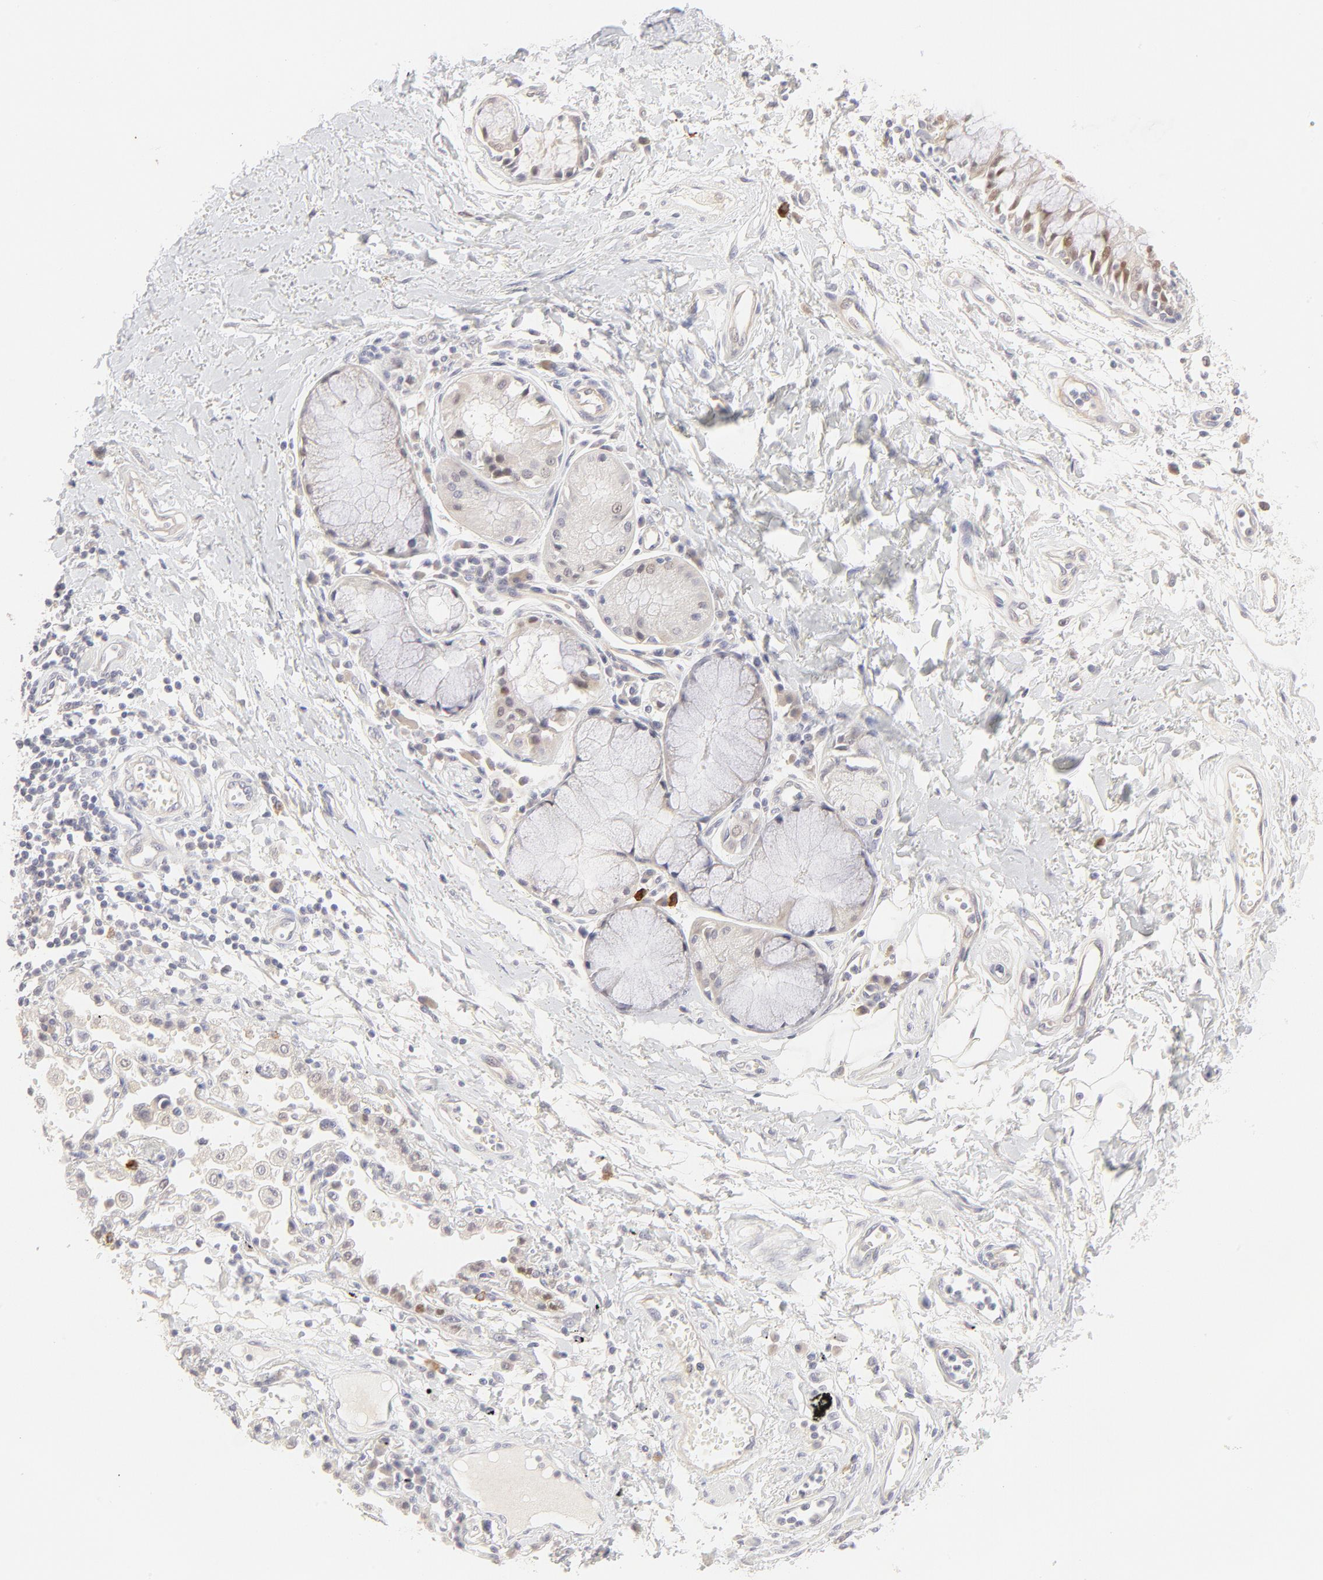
{"staining": {"intensity": "negative", "quantity": "none", "location": "none"}, "tissue": "adipose tissue", "cell_type": "Adipocytes", "image_type": "normal", "snomed": [{"axis": "morphology", "description": "Normal tissue, NOS"}, {"axis": "morphology", "description": "Adenocarcinoma, NOS"}, {"axis": "topography", "description": "Cartilage tissue"}, {"axis": "topography", "description": "Bronchus"}, {"axis": "topography", "description": "Lung"}], "caption": "IHC photomicrograph of normal adipose tissue: human adipose tissue stained with DAB (3,3'-diaminobenzidine) reveals no significant protein expression in adipocytes. The staining is performed using DAB (3,3'-diaminobenzidine) brown chromogen with nuclei counter-stained in using hematoxylin.", "gene": "ELF3", "patient": {"sex": "female", "age": 67}}